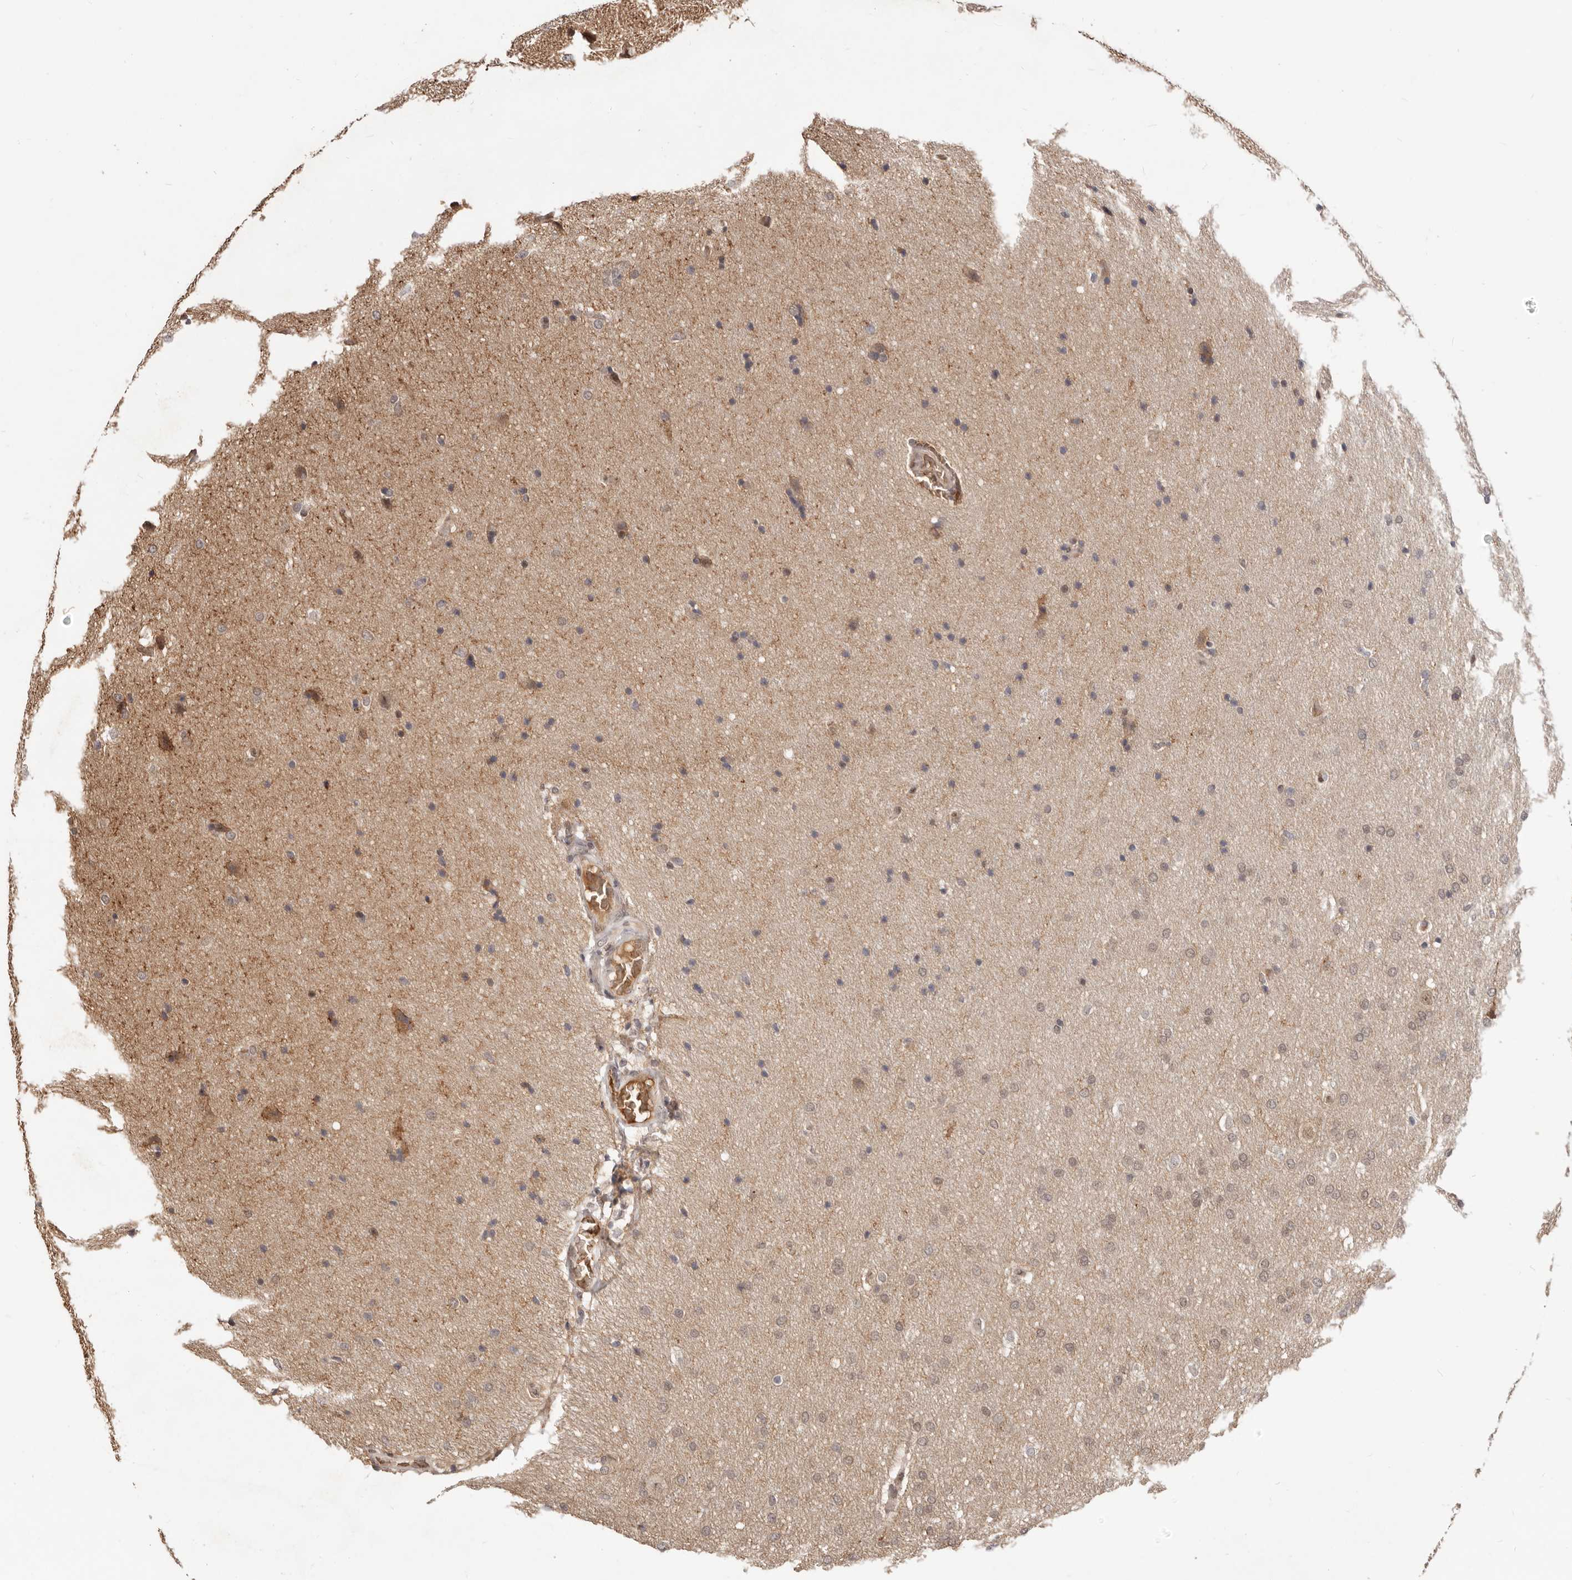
{"staining": {"intensity": "weak", "quantity": ">75%", "location": "cytoplasmic/membranous,nuclear"}, "tissue": "glioma", "cell_type": "Tumor cells", "image_type": "cancer", "snomed": [{"axis": "morphology", "description": "Glioma, malignant, Low grade"}, {"axis": "topography", "description": "Brain"}], "caption": "This photomicrograph exhibits immunohistochemistry staining of malignant glioma (low-grade), with low weak cytoplasmic/membranous and nuclear positivity in about >75% of tumor cells.", "gene": "NCOA3", "patient": {"sex": "female", "age": 37}}